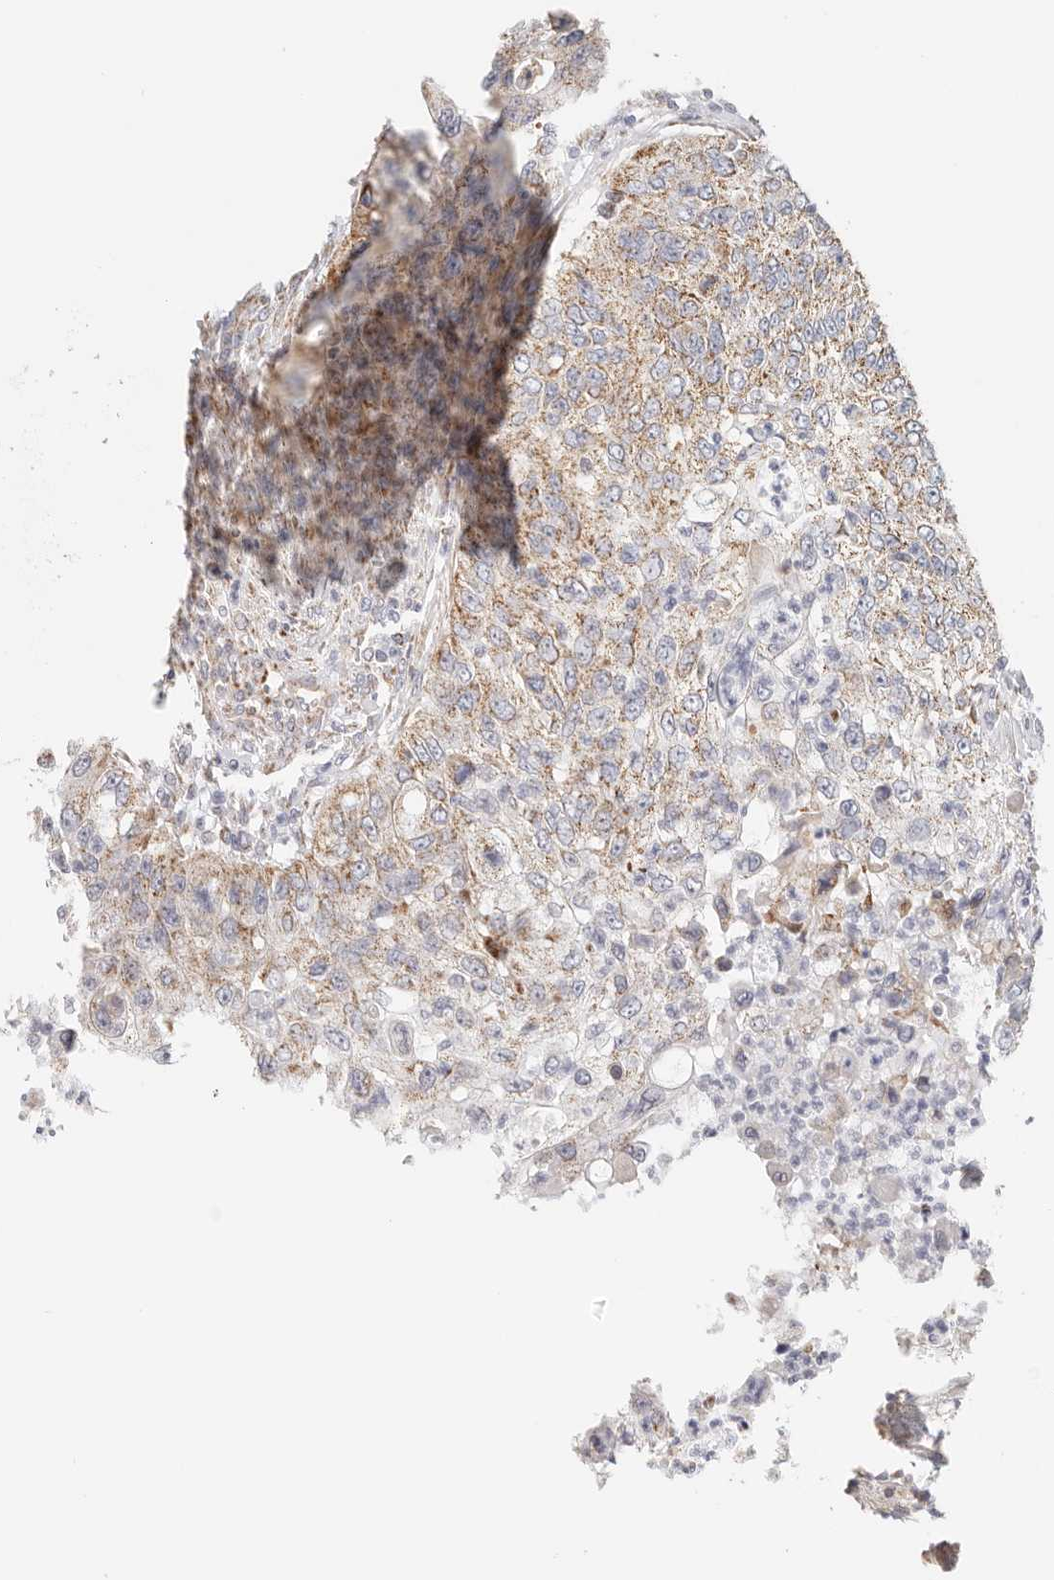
{"staining": {"intensity": "moderate", "quantity": "25%-75%", "location": "cytoplasmic/membranous"}, "tissue": "urothelial cancer", "cell_type": "Tumor cells", "image_type": "cancer", "snomed": [{"axis": "morphology", "description": "Urothelial carcinoma, High grade"}, {"axis": "topography", "description": "Urinary bladder"}], "caption": "Urothelial carcinoma (high-grade) tissue reveals moderate cytoplasmic/membranous staining in approximately 25%-75% of tumor cells", "gene": "AFDN", "patient": {"sex": "female", "age": 60}}